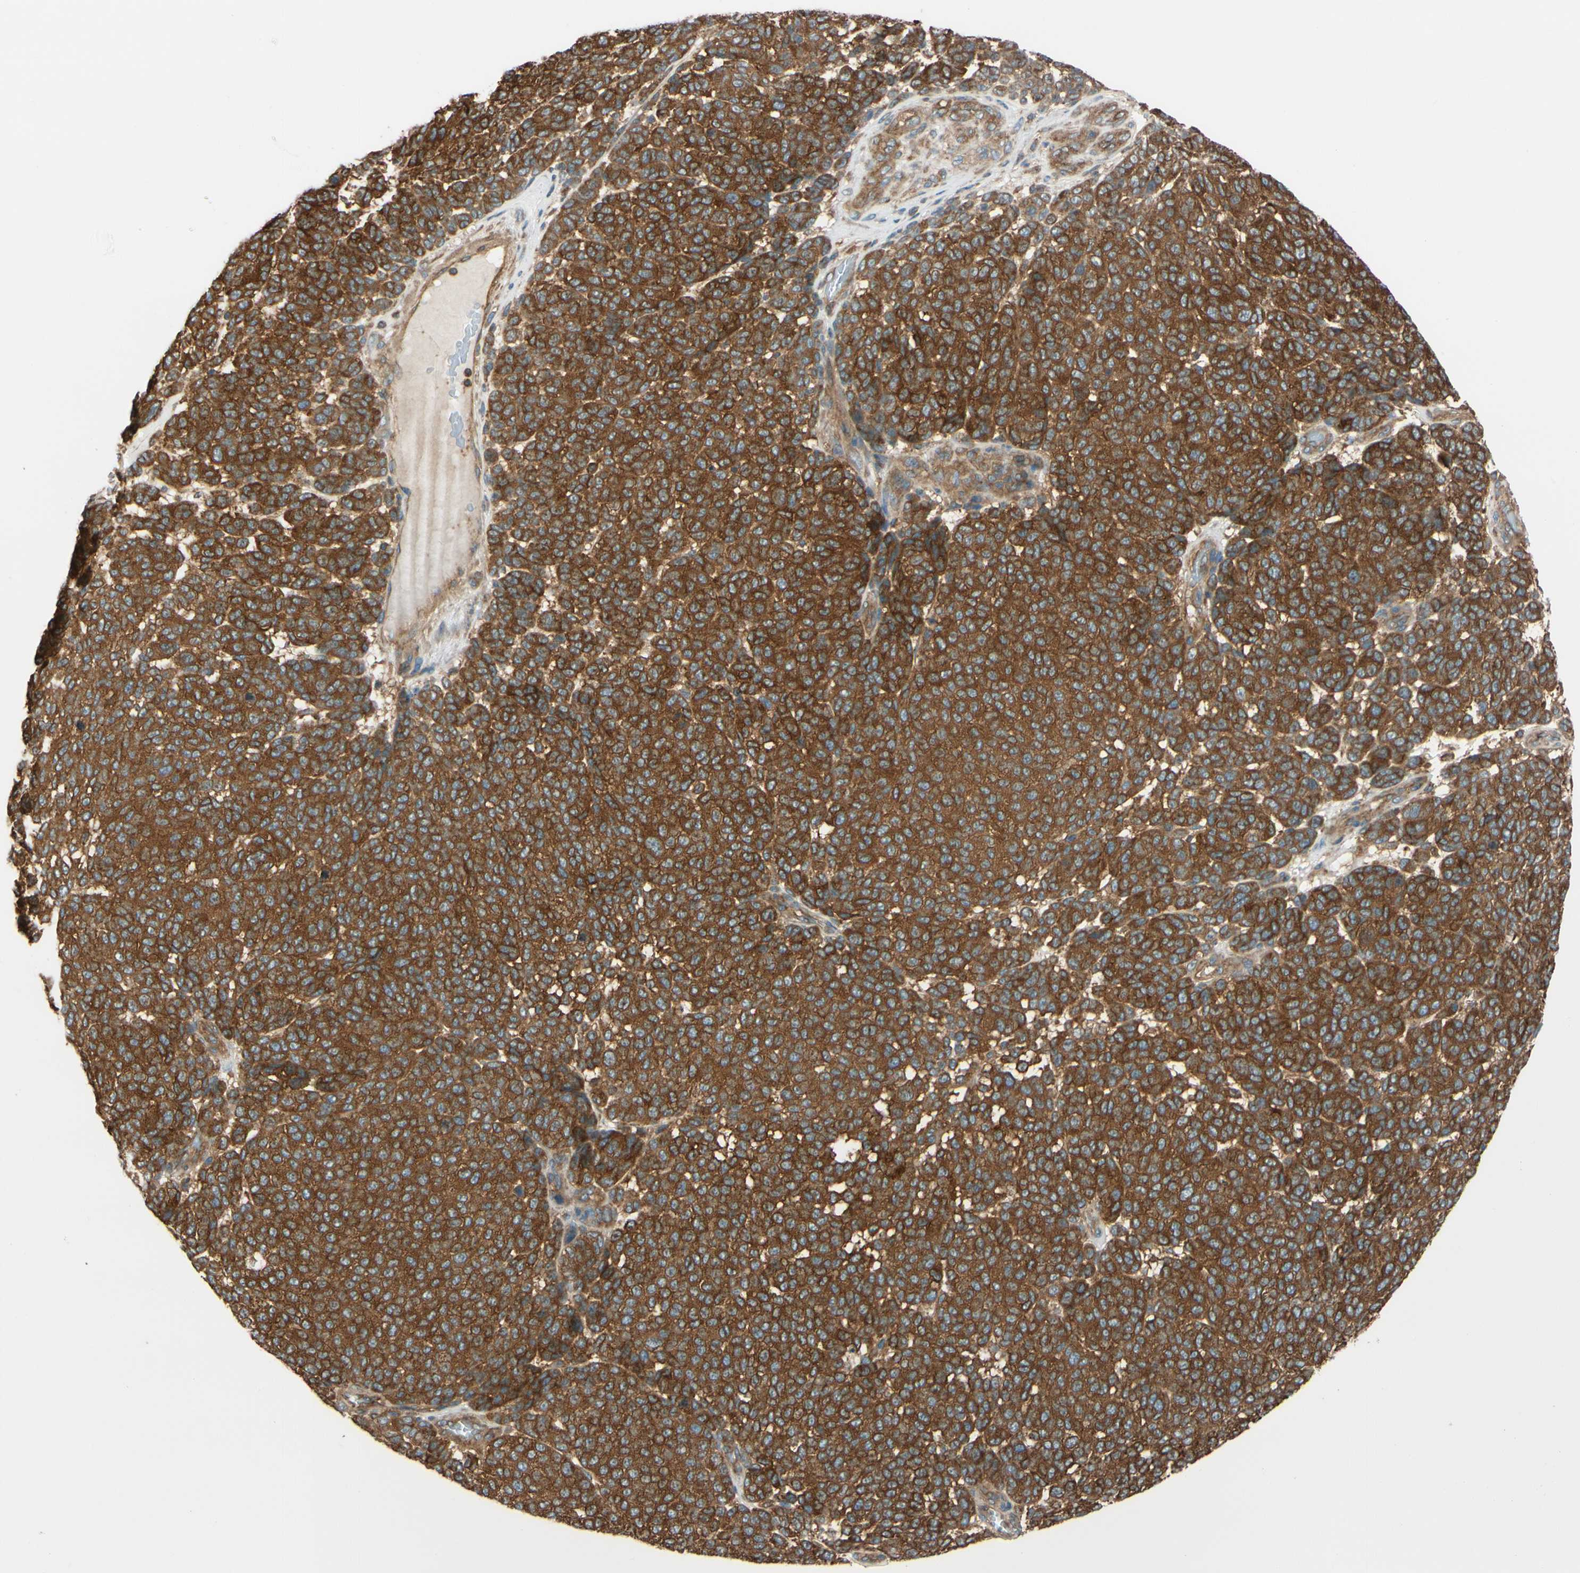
{"staining": {"intensity": "strong", "quantity": ">75%", "location": "cytoplasmic/membranous"}, "tissue": "melanoma", "cell_type": "Tumor cells", "image_type": "cancer", "snomed": [{"axis": "morphology", "description": "Malignant melanoma, NOS"}, {"axis": "topography", "description": "Skin"}], "caption": "A histopathology image of malignant melanoma stained for a protein shows strong cytoplasmic/membranous brown staining in tumor cells.", "gene": "EPS15", "patient": {"sex": "male", "age": 59}}